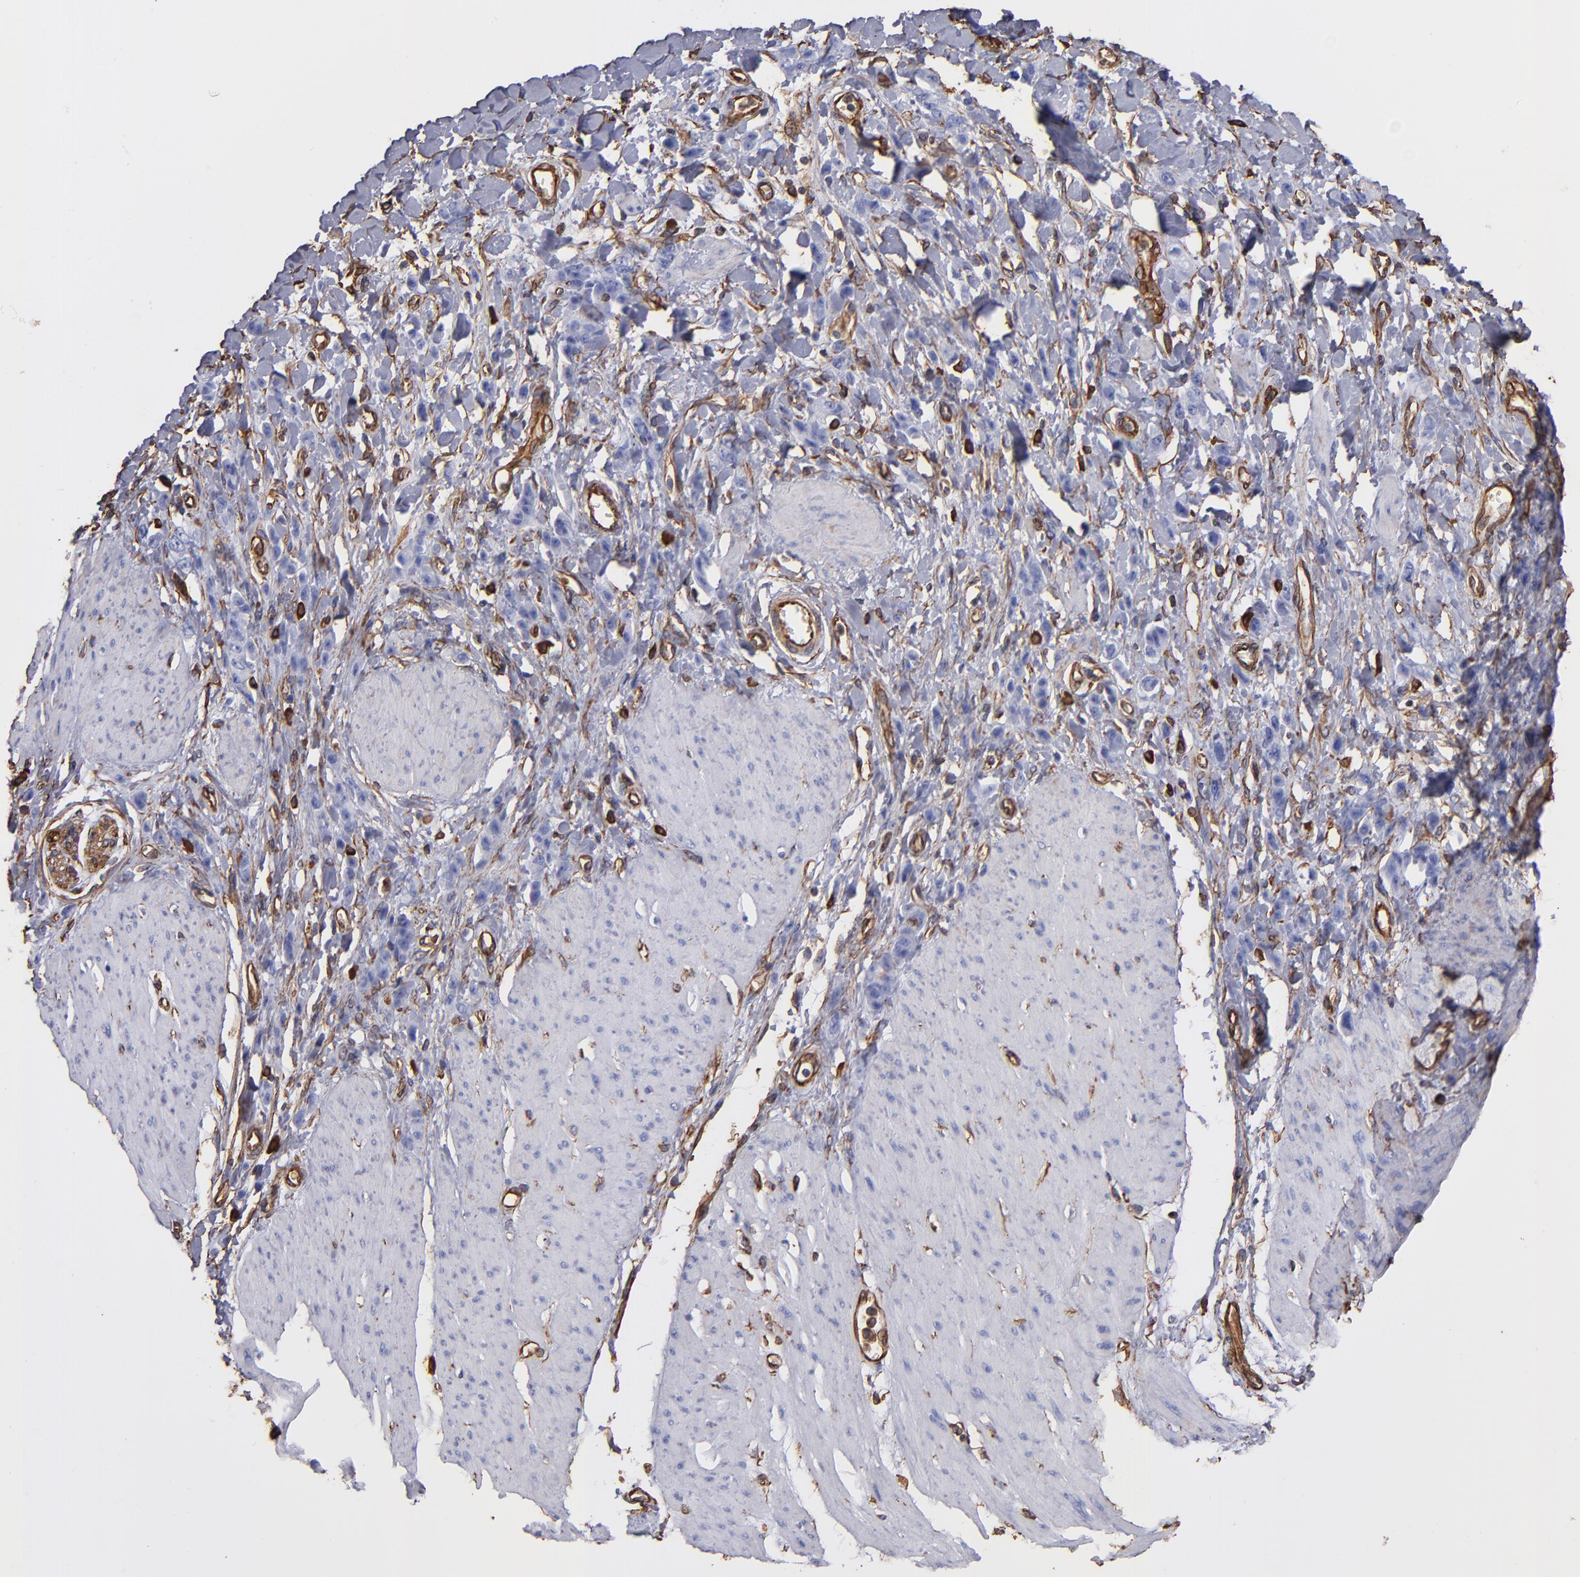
{"staining": {"intensity": "moderate", "quantity": "<25%", "location": "cytoplasmic/membranous"}, "tissue": "stomach cancer", "cell_type": "Tumor cells", "image_type": "cancer", "snomed": [{"axis": "morphology", "description": "Normal tissue, NOS"}, {"axis": "morphology", "description": "Adenocarcinoma, NOS"}, {"axis": "topography", "description": "Stomach"}], "caption": "Brown immunohistochemical staining in stomach adenocarcinoma shows moderate cytoplasmic/membranous positivity in approximately <25% of tumor cells.", "gene": "VIM", "patient": {"sex": "male", "age": 82}}